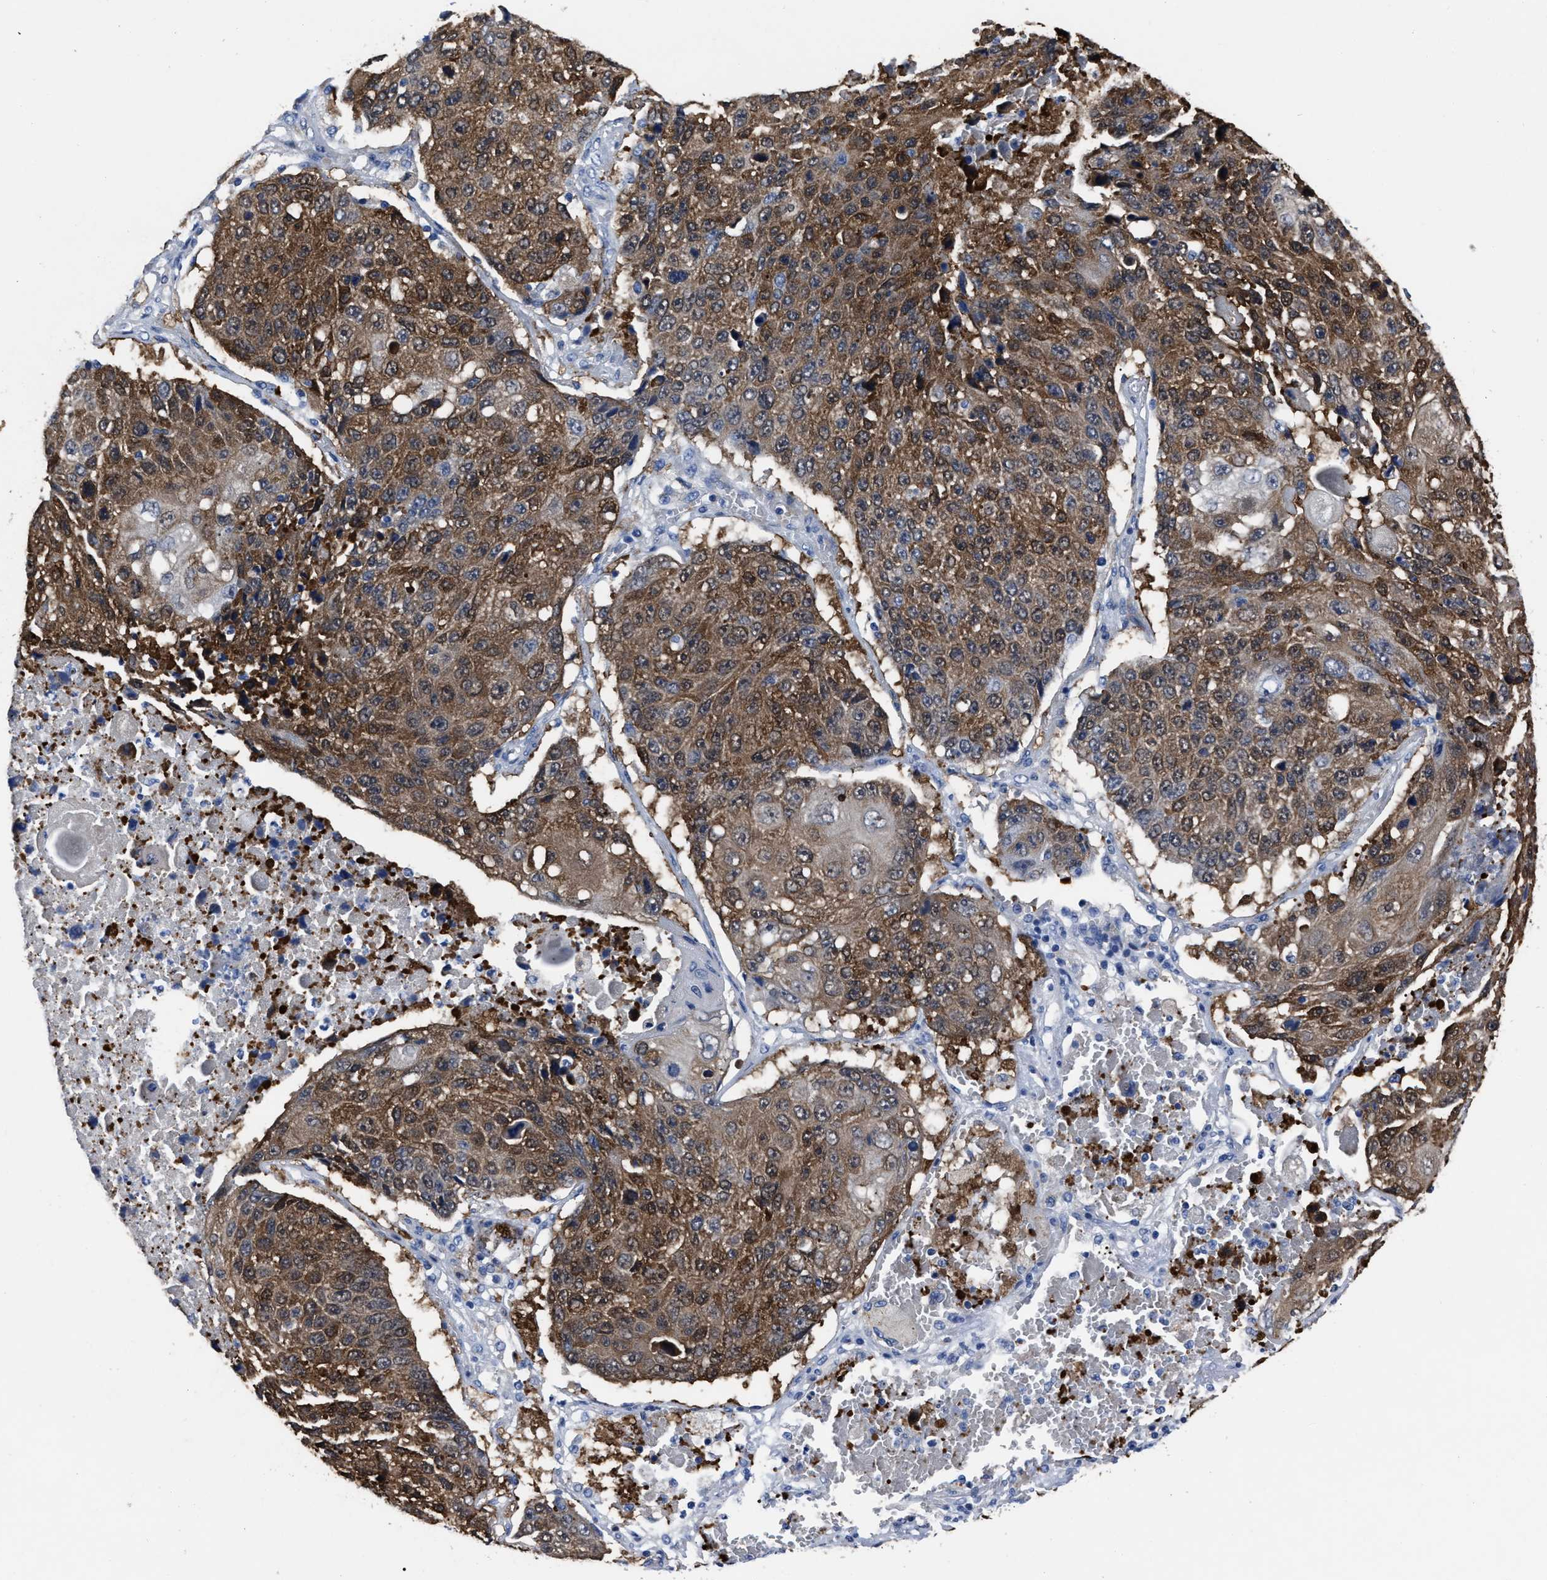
{"staining": {"intensity": "moderate", "quantity": ">75%", "location": "cytoplasmic/membranous"}, "tissue": "lung cancer", "cell_type": "Tumor cells", "image_type": "cancer", "snomed": [{"axis": "morphology", "description": "Squamous cell carcinoma, NOS"}, {"axis": "topography", "description": "Lung"}], "caption": "This is a histology image of immunohistochemistry staining of squamous cell carcinoma (lung), which shows moderate expression in the cytoplasmic/membranous of tumor cells.", "gene": "MOV10L1", "patient": {"sex": "male", "age": 61}}